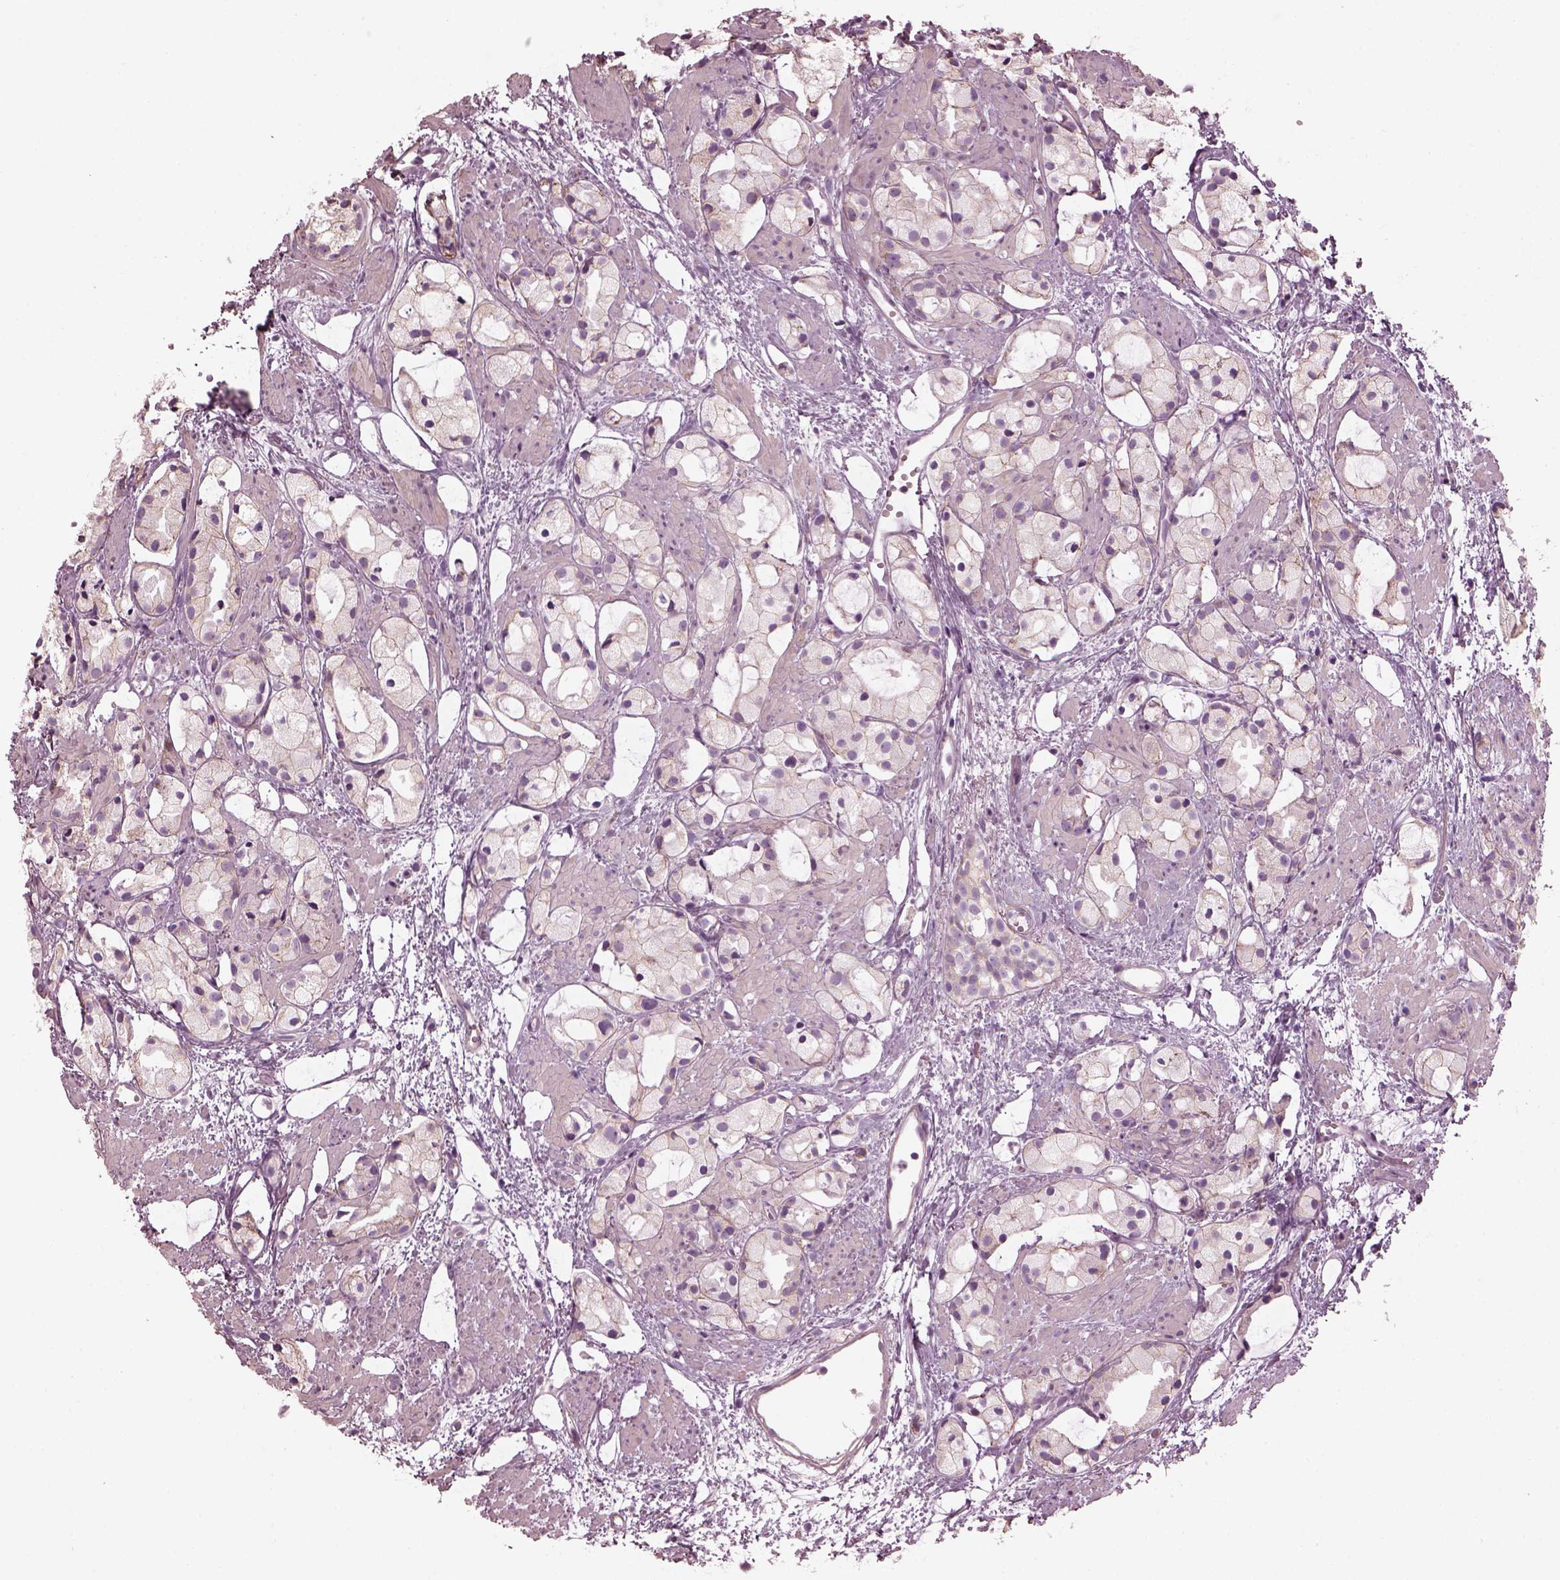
{"staining": {"intensity": "negative", "quantity": "none", "location": "none"}, "tissue": "prostate cancer", "cell_type": "Tumor cells", "image_type": "cancer", "snomed": [{"axis": "morphology", "description": "Adenocarcinoma, High grade"}, {"axis": "topography", "description": "Prostate"}], "caption": "This is a histopathology image of immunohistochemistry staining of adenocarcinoma (high-grade) (prostate), which shows no expression in tumor cells.", "gene": "BFSP1", "patient": {"sex": "male", "age": 85}}